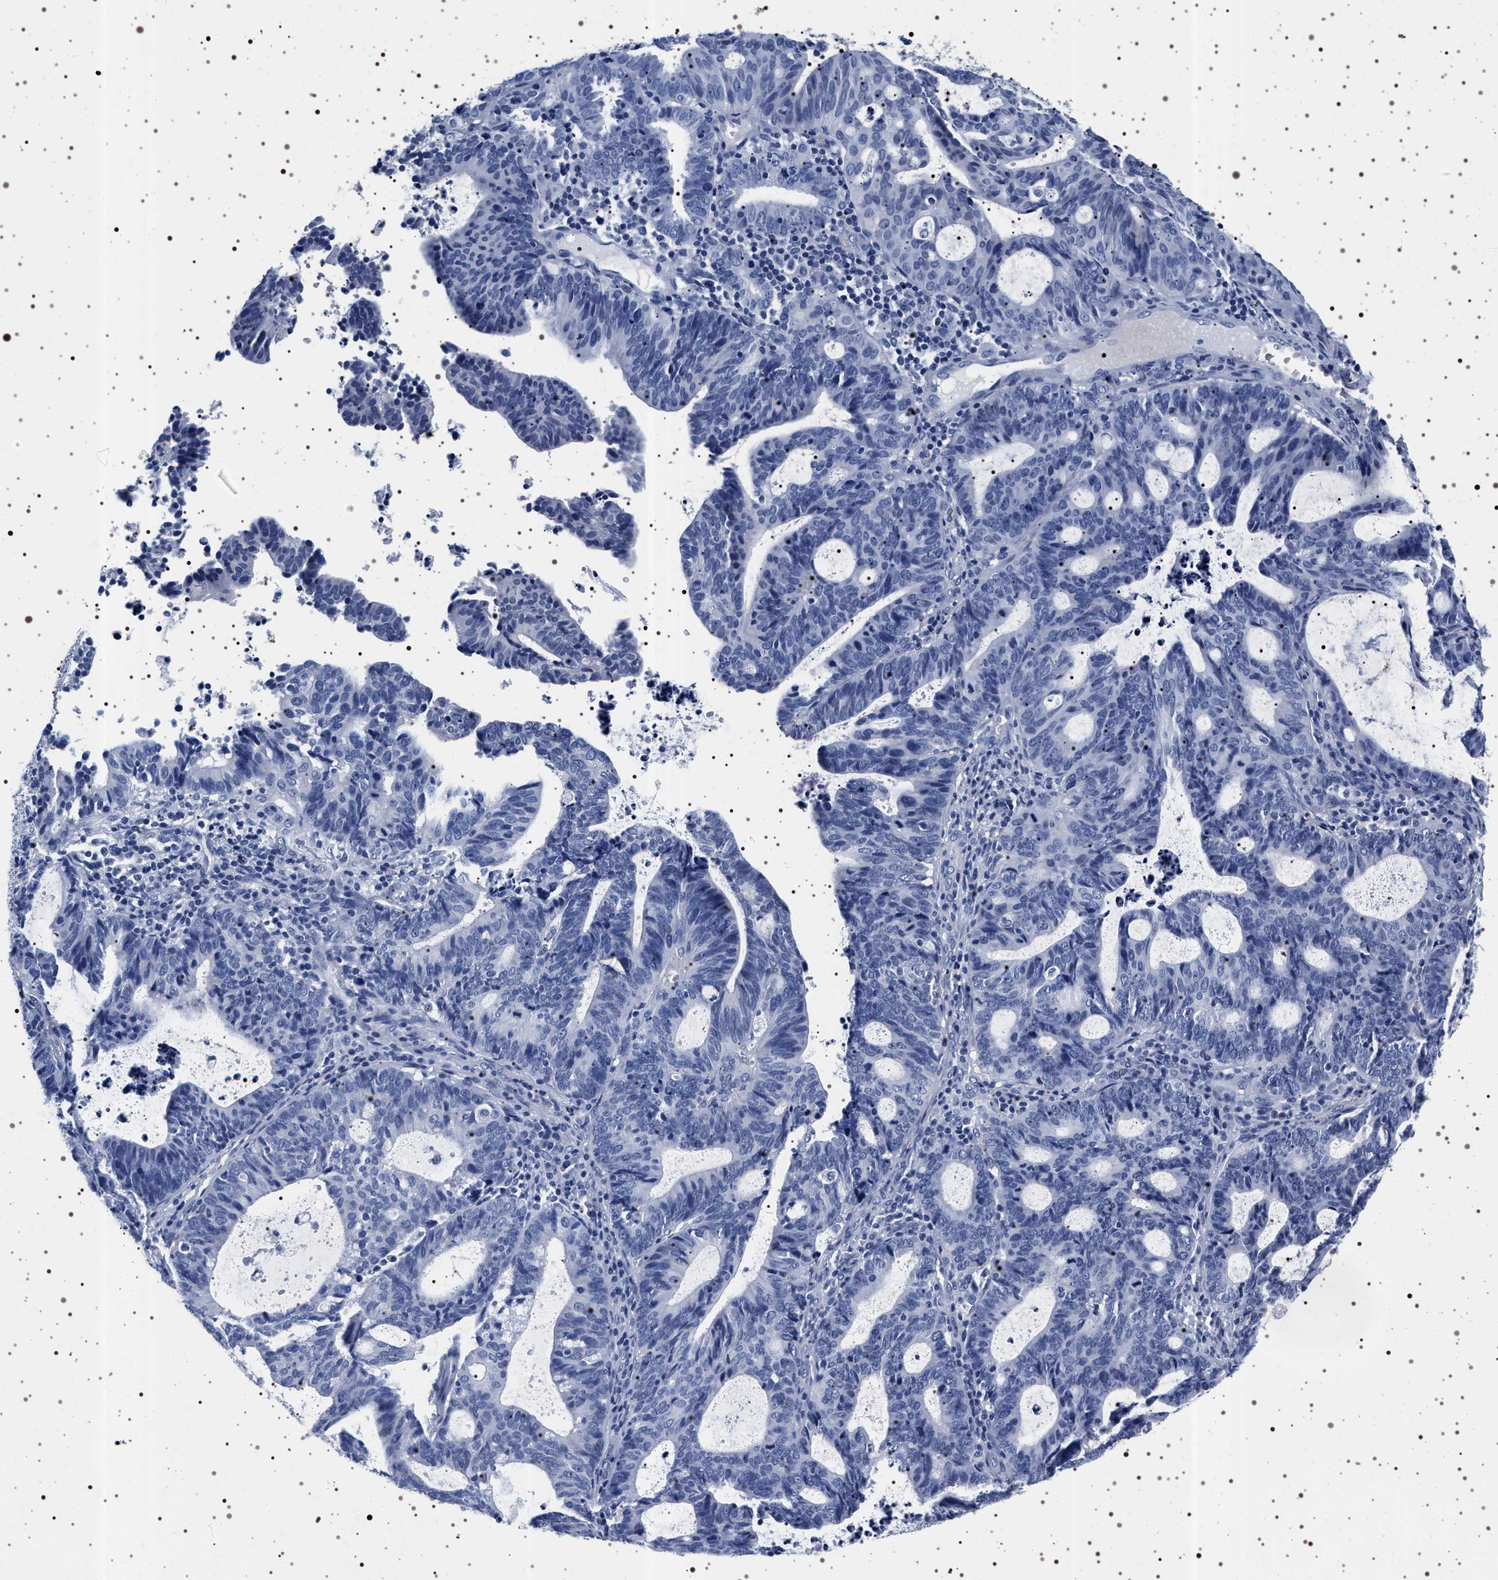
{"staining": {"intensity": "negative", "quantity": "none", "location": "none"}, "tissue": "endometrial cancer", "cell_type": "Tumor cells", "image_type": "cancer", "snomed": [{"axis": "morphology", "description": "Adenocarcinoma, NOS"}, {"axis": "topography", "description": "Uterus"}], "caption": "Immunohistochemistry micrograph of neoplastic tissue: human endometrial cancer (adenocarcinoma) stained with DAB (3,3'-diaminobenzidine) exhibits no significant protein staining in tumor cells.", "gene": "SYN1", "patient": {"sex": "female", "age": 83}}